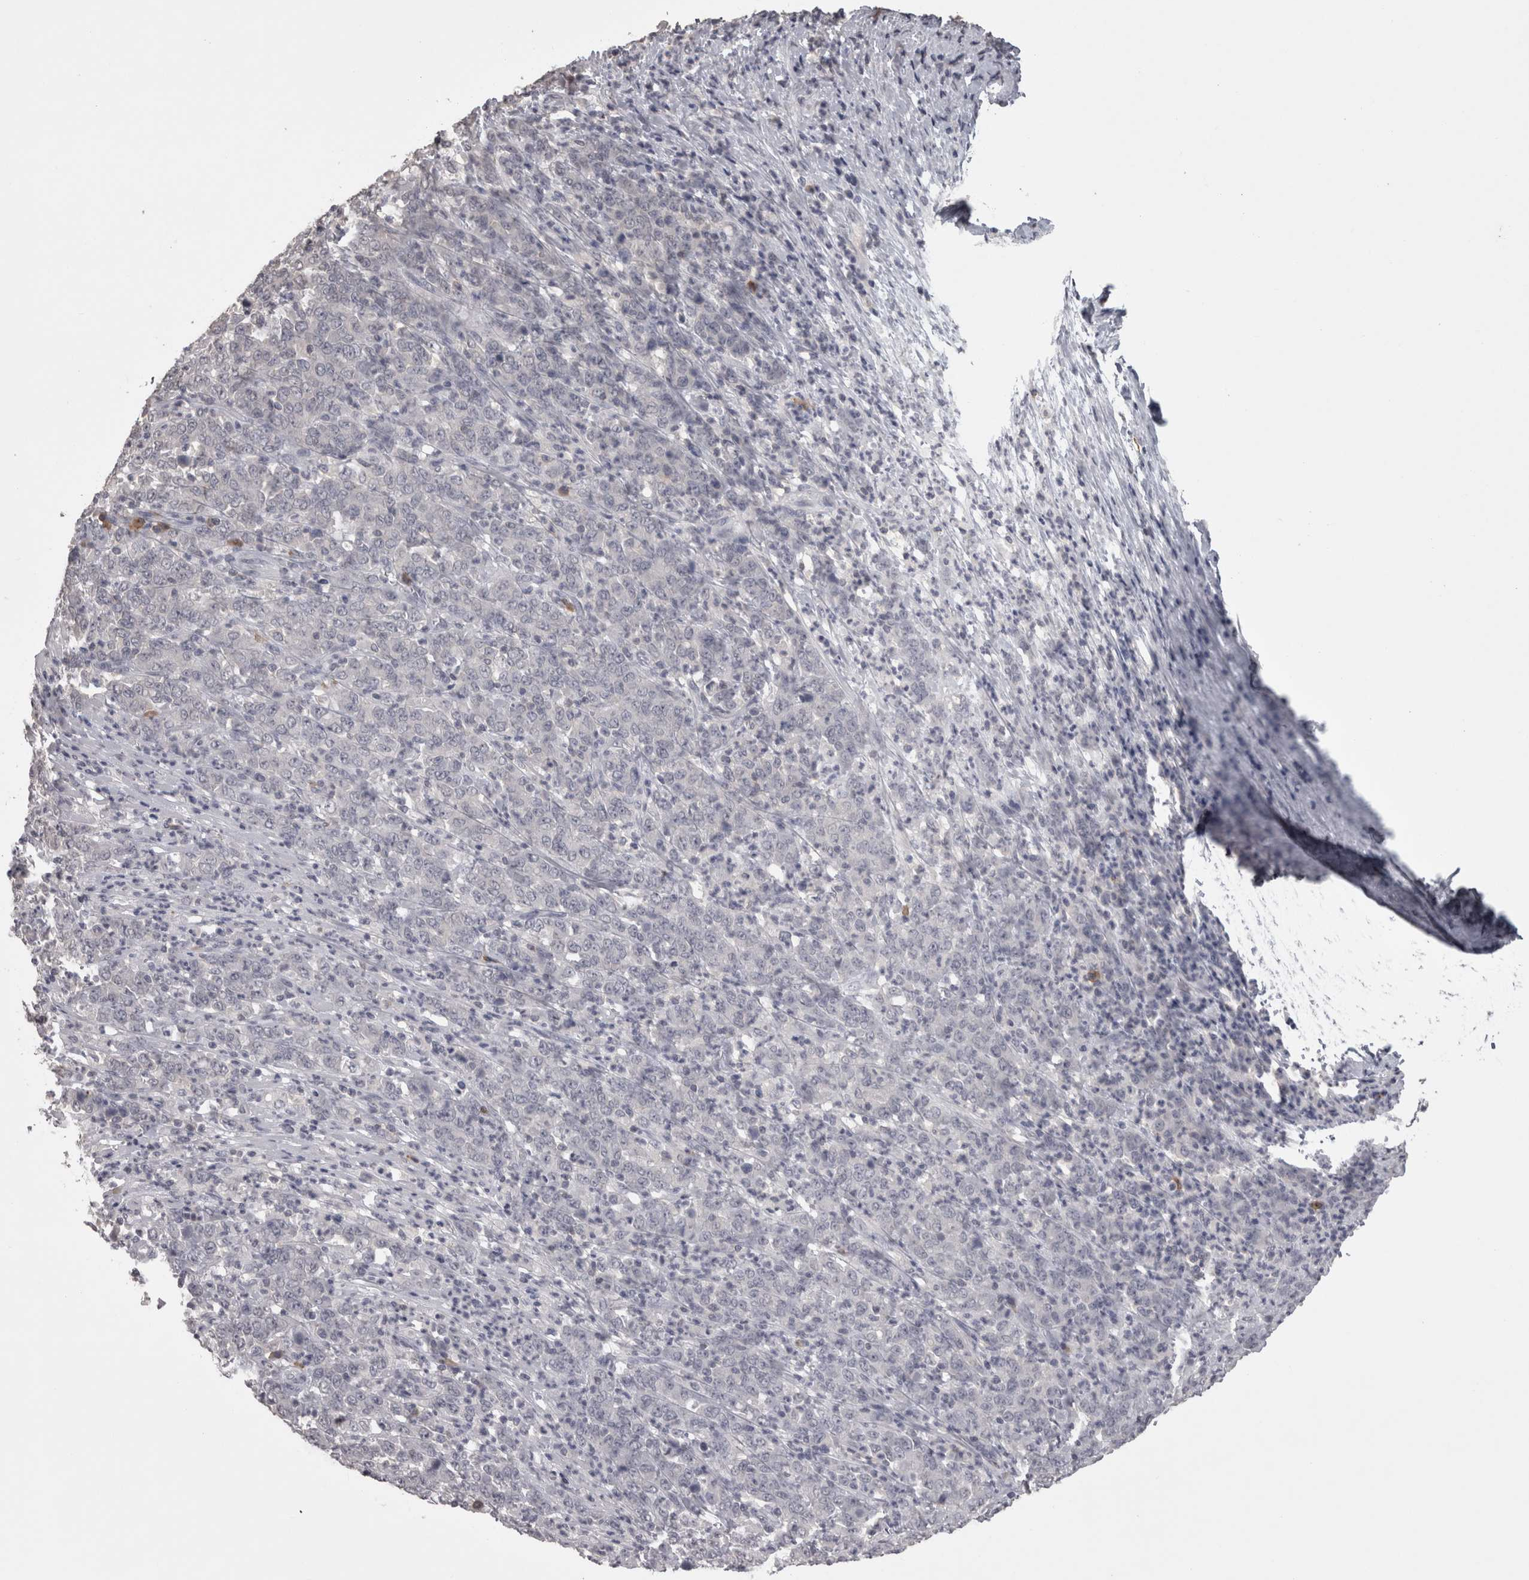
{"staining": {"intensity": "negative", "quantity": "none", "location": "none"}, "tissue": "stomach cancer", "cell_type": "Tumor cells", "image_type": "cancer", "snomed": [{"axis": "morphology", "description": "Adenocarcinoma, NOS"}, {"axis": "topography", "description": "Stomach, lower"}], "caption": "DAB immunohistochemical staining of stomach cancer displays no significant staining in tumor cells.", "gene": "LAX1", "patient": {"sex": "female", "age": 71}}